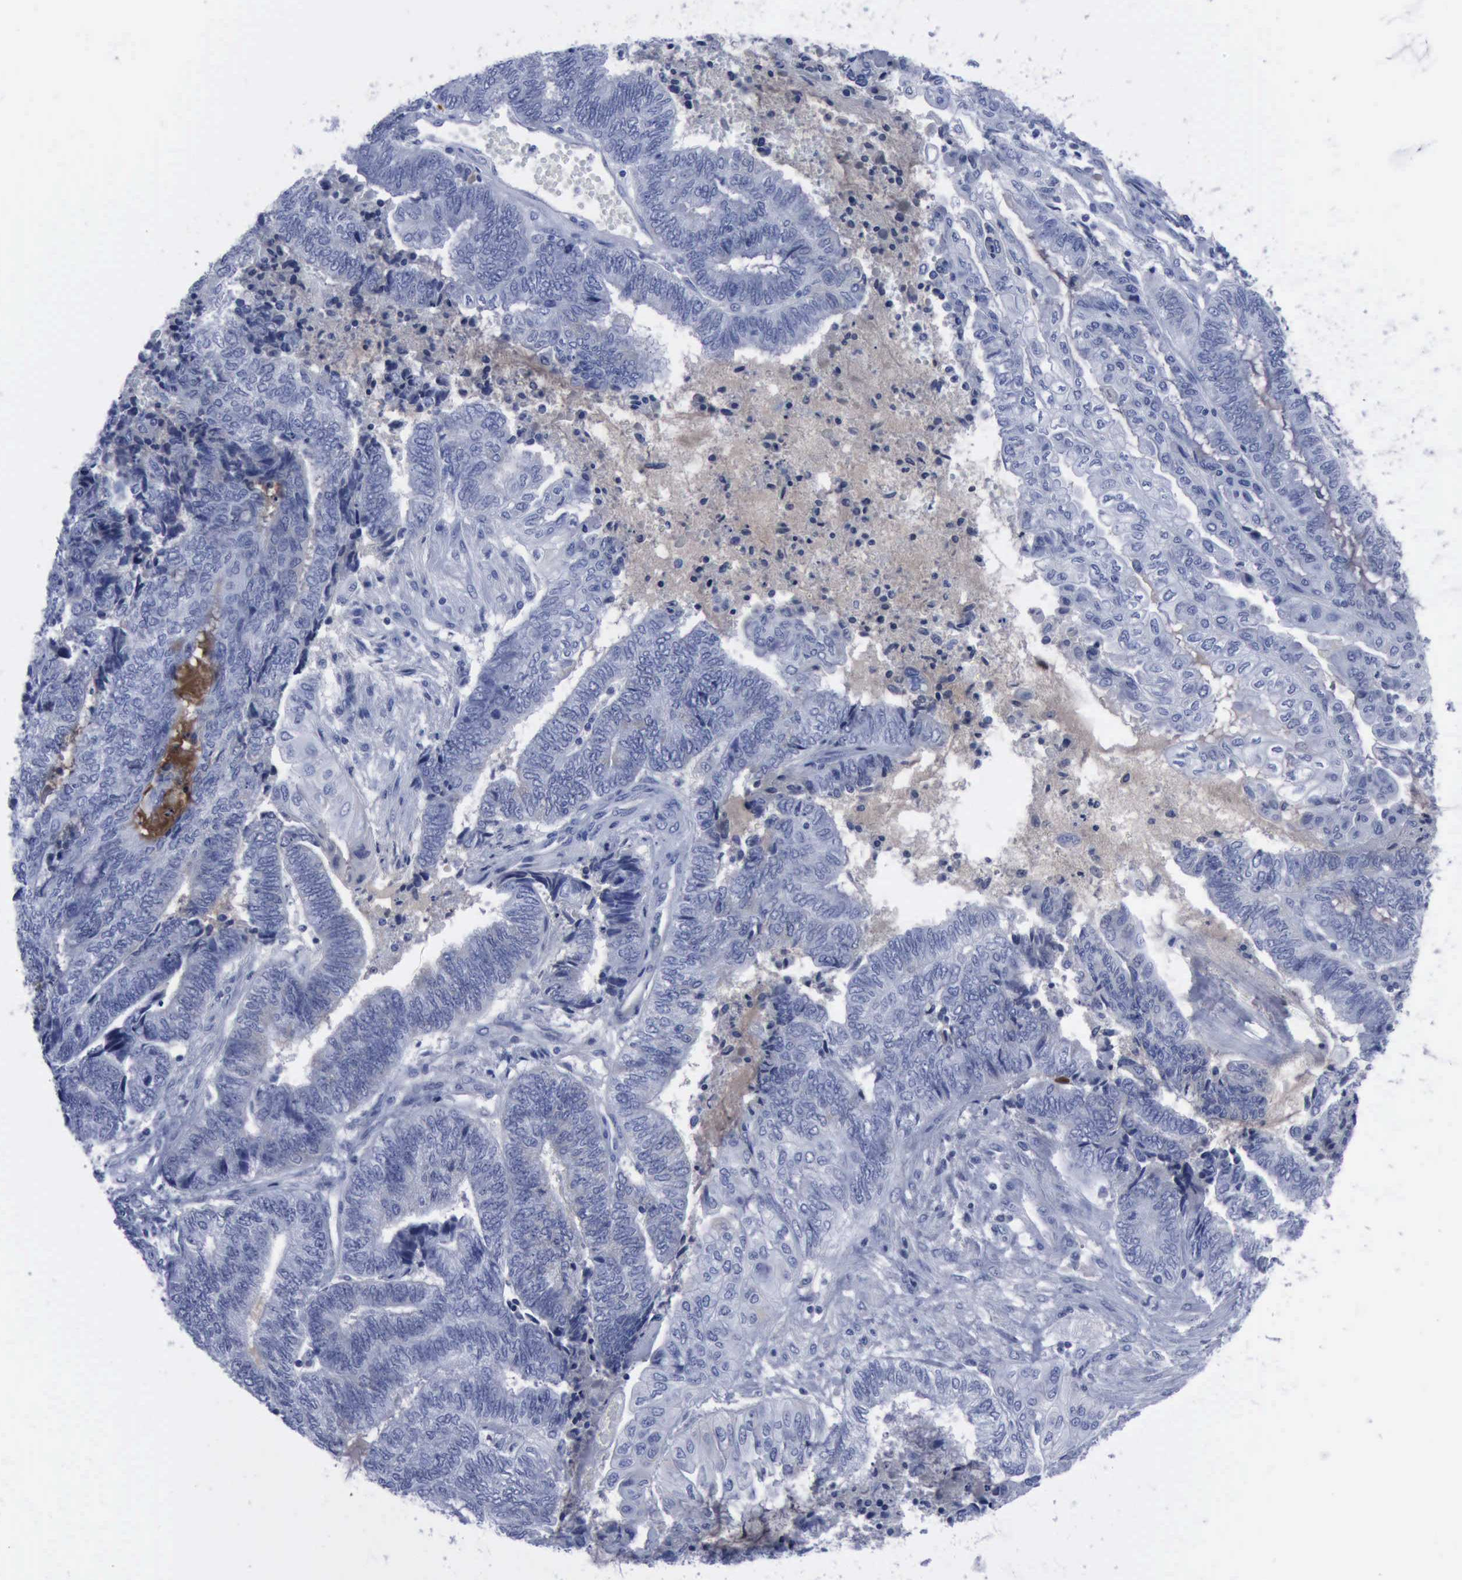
{"staining": {"intensity": "negative", "quantity": "none", "location": "none"}, "tissue": "endometrial cancer", "cell_type": "Tumor cells", "image_type": "cancer", "snomed": [{"axis": "morphology", "description": "Adenocarcinoma, NOS"}, {"axis": "topography", "description": "Uterus"}, {"axis": "topography", "description": "Endometrium"}], "caption": "A histopathology image of human endometrial cancer is negative for staining in tumor cells. (Immunohistochemistry (ihc), brightfield microscopy, high magnification).", "gene": "NGFR", "patient": {"sex": "female", "age": 70}}